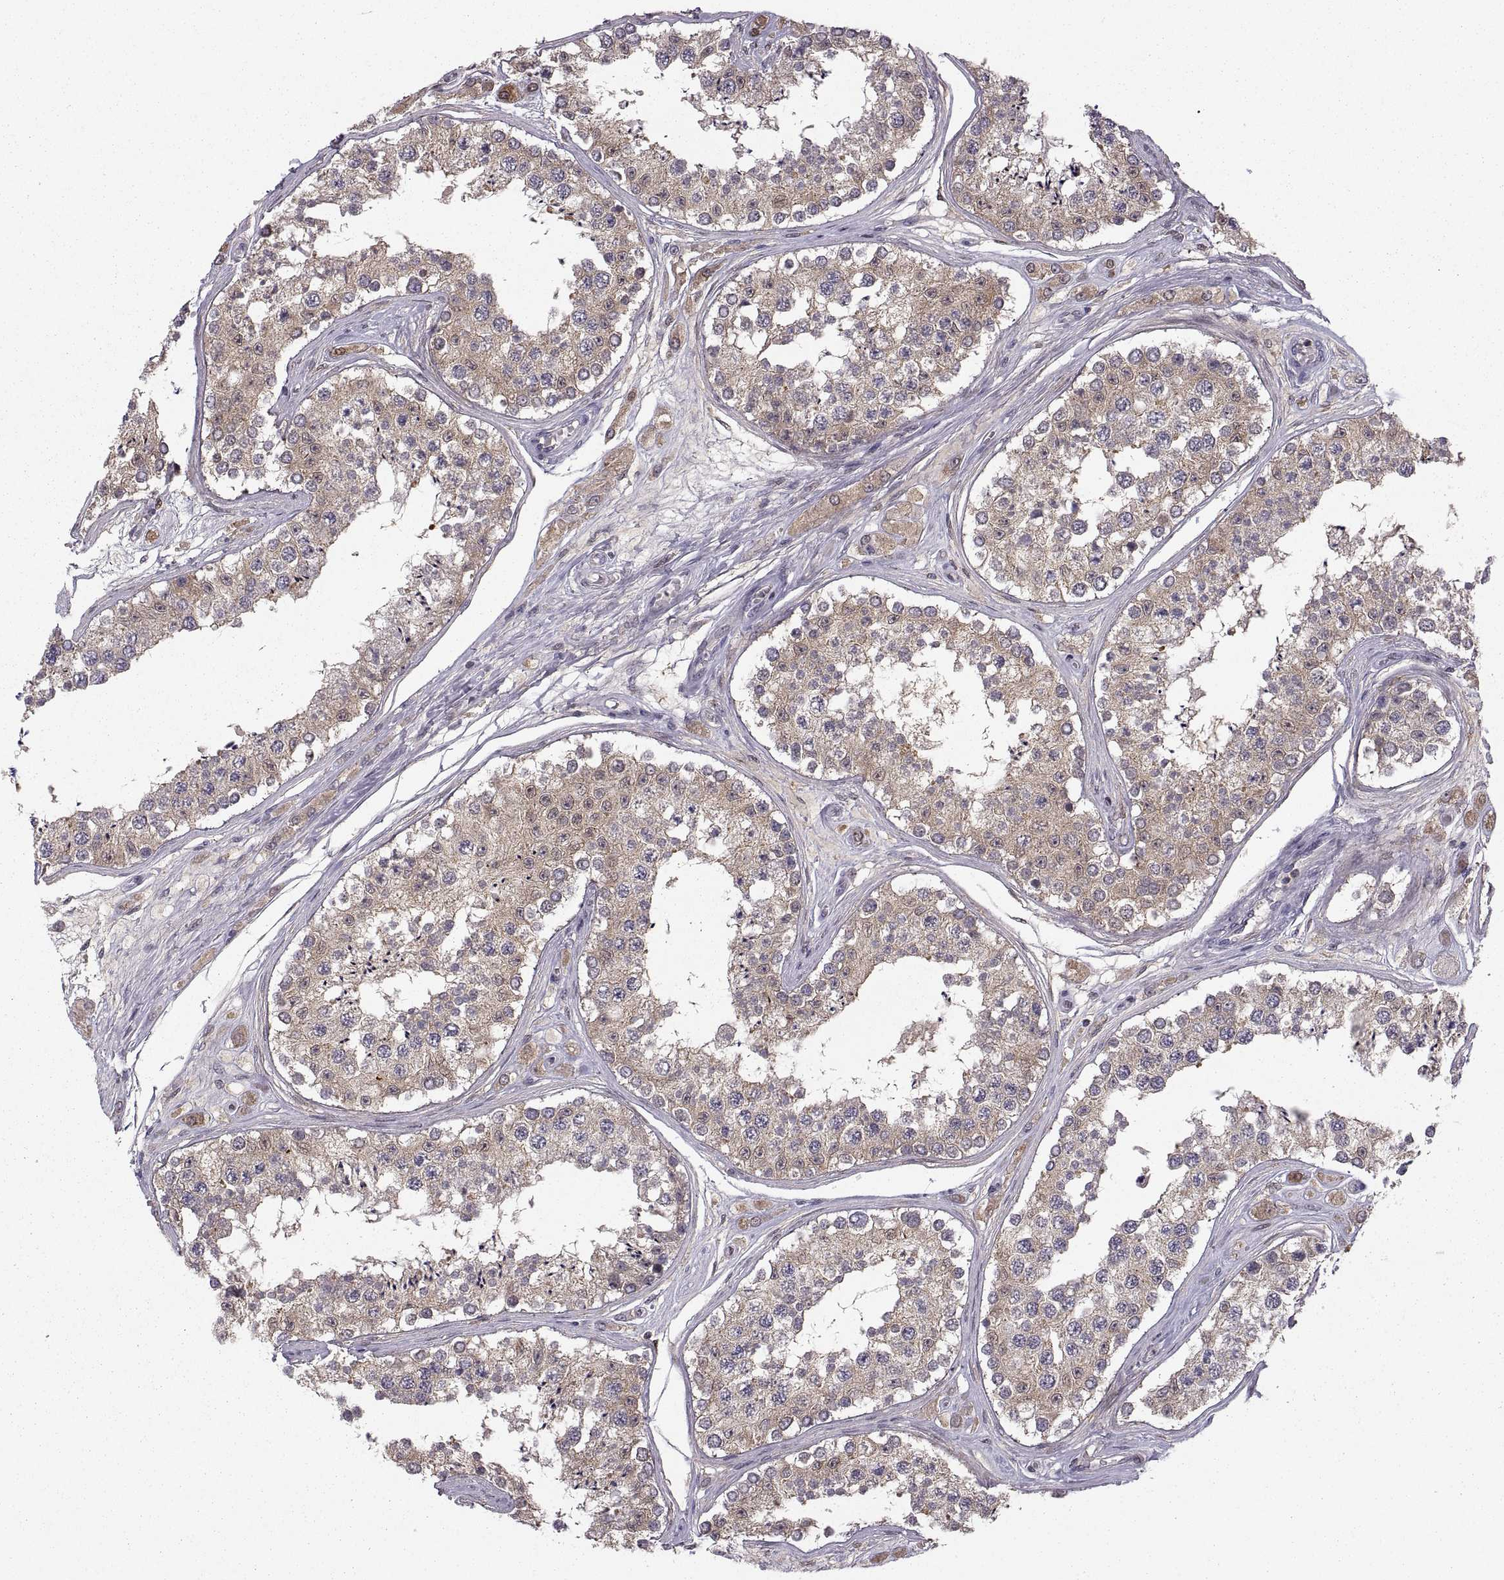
{"staining": {"intensity": "moderate", "quantity": ">75%", "location": "cytoplasmic/membranous"}, "tissue": "testis", "cell_type": "Cells in seminiferous ducts", "image_type": "normal", "snomed": [{"axis": "morphology", "description": "Normal tissue, NOS"}, {"axis": "topography", "description": "Testis"}], "caption": "DAB (3,3'-diaminobenzidine) immunohistochemical staining of unremarkable testis shows moderate cytoplasmic/membranous protein staining in about >75% of cells in seminiferous ducts. (DAB (3,3'-diaminobenzidine) = brown stain, brightfield microscopy at high magnification).", "gene": "EZR", "patient": {"sex": "male", "age": 25}}